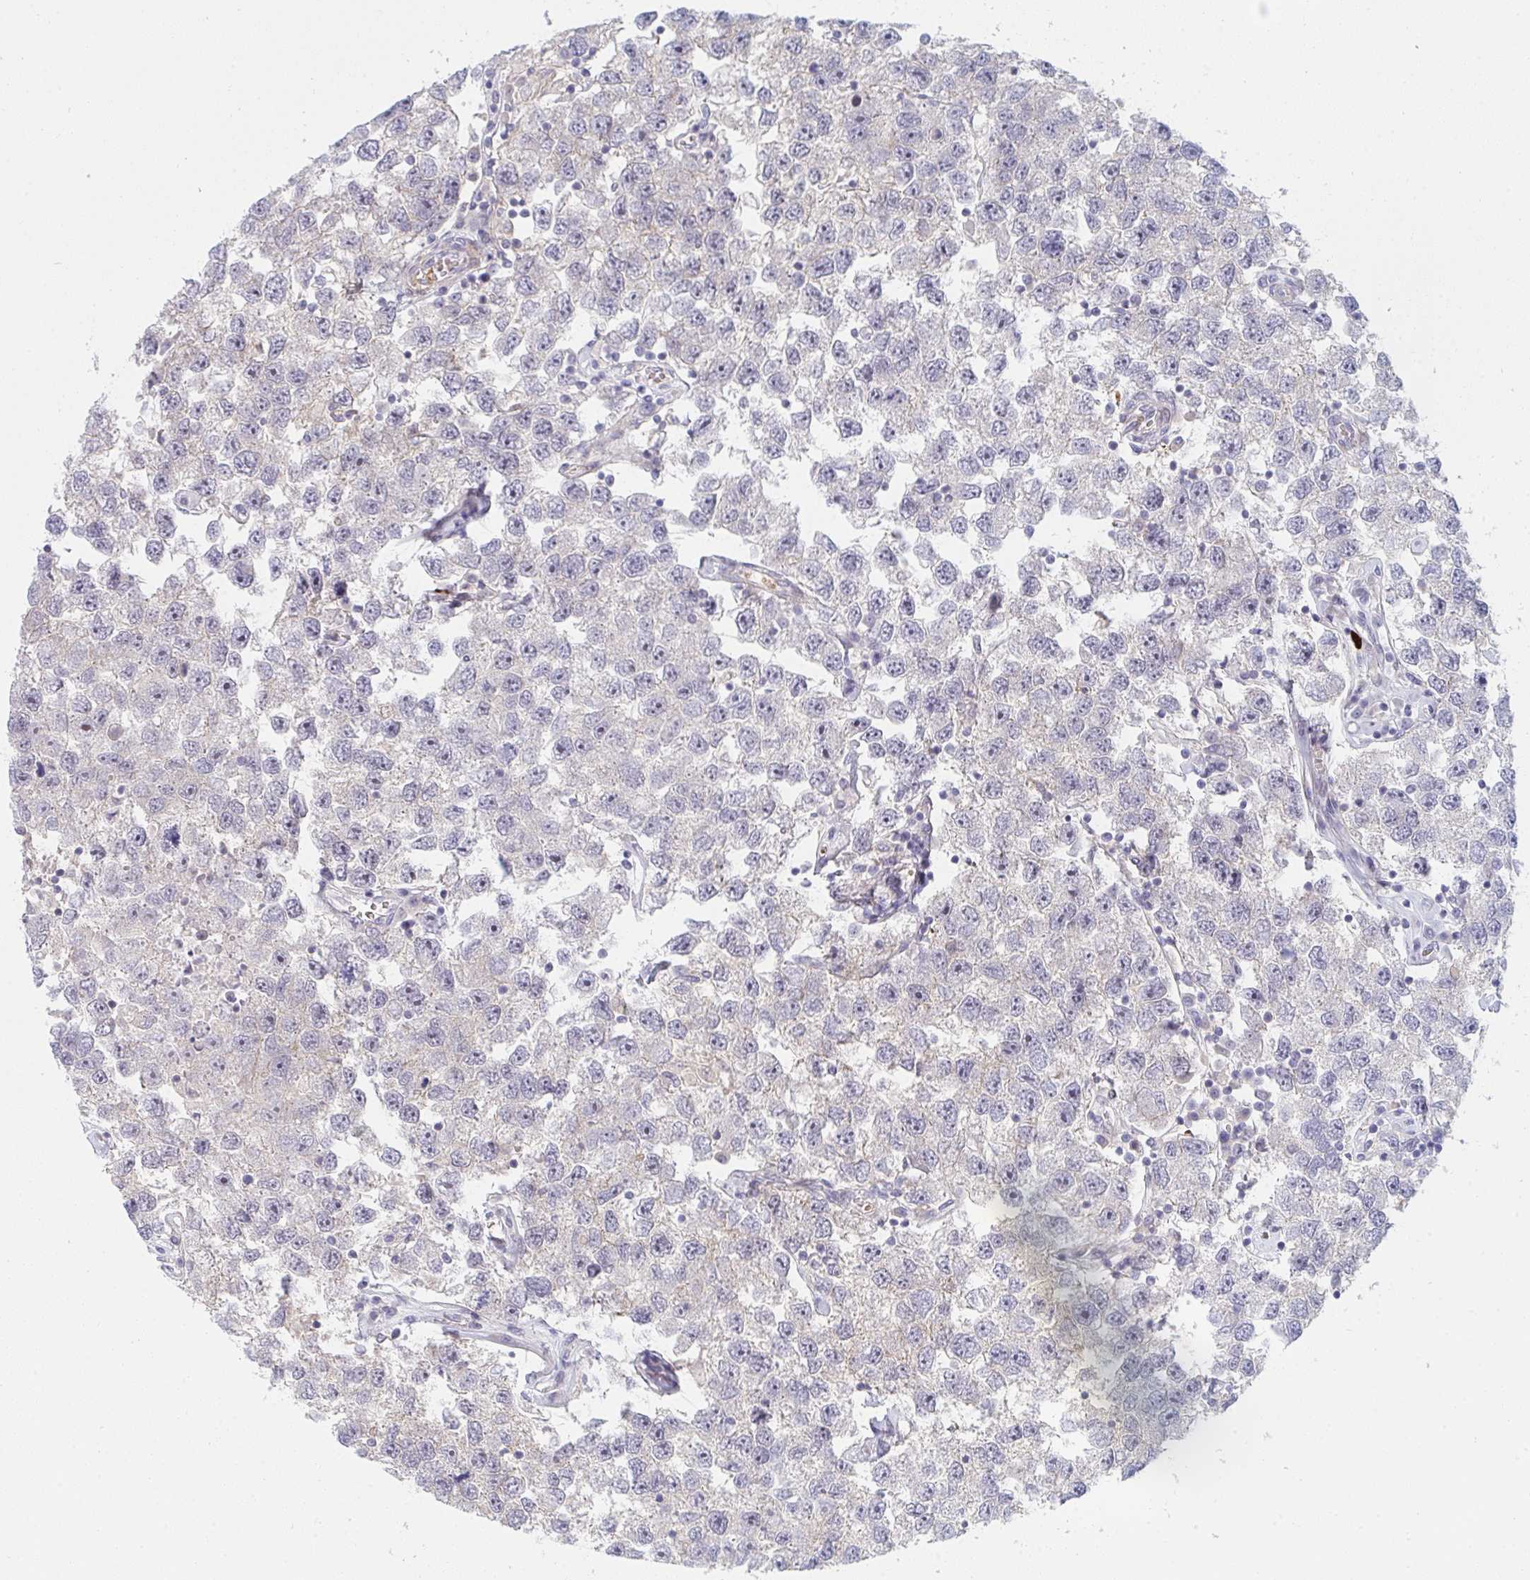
{"staining": {"intensity": "negative", "quantity": "none", "location": "none"}, "tissue": "testis cancer", "cell_type": "Tumor cells", "image_type": "cancer", "snomed": [{"axis": "morphology", "description": "Seminoma, NOS"}, {"axis": "topography", "description": "Testis"}], "caption": "A photomicrograph of testis cancer stained for a protein displays no brown staining in tumor cells.", "gene": "TNFSF4", "patient": {"sex": "male", "age": 26}}